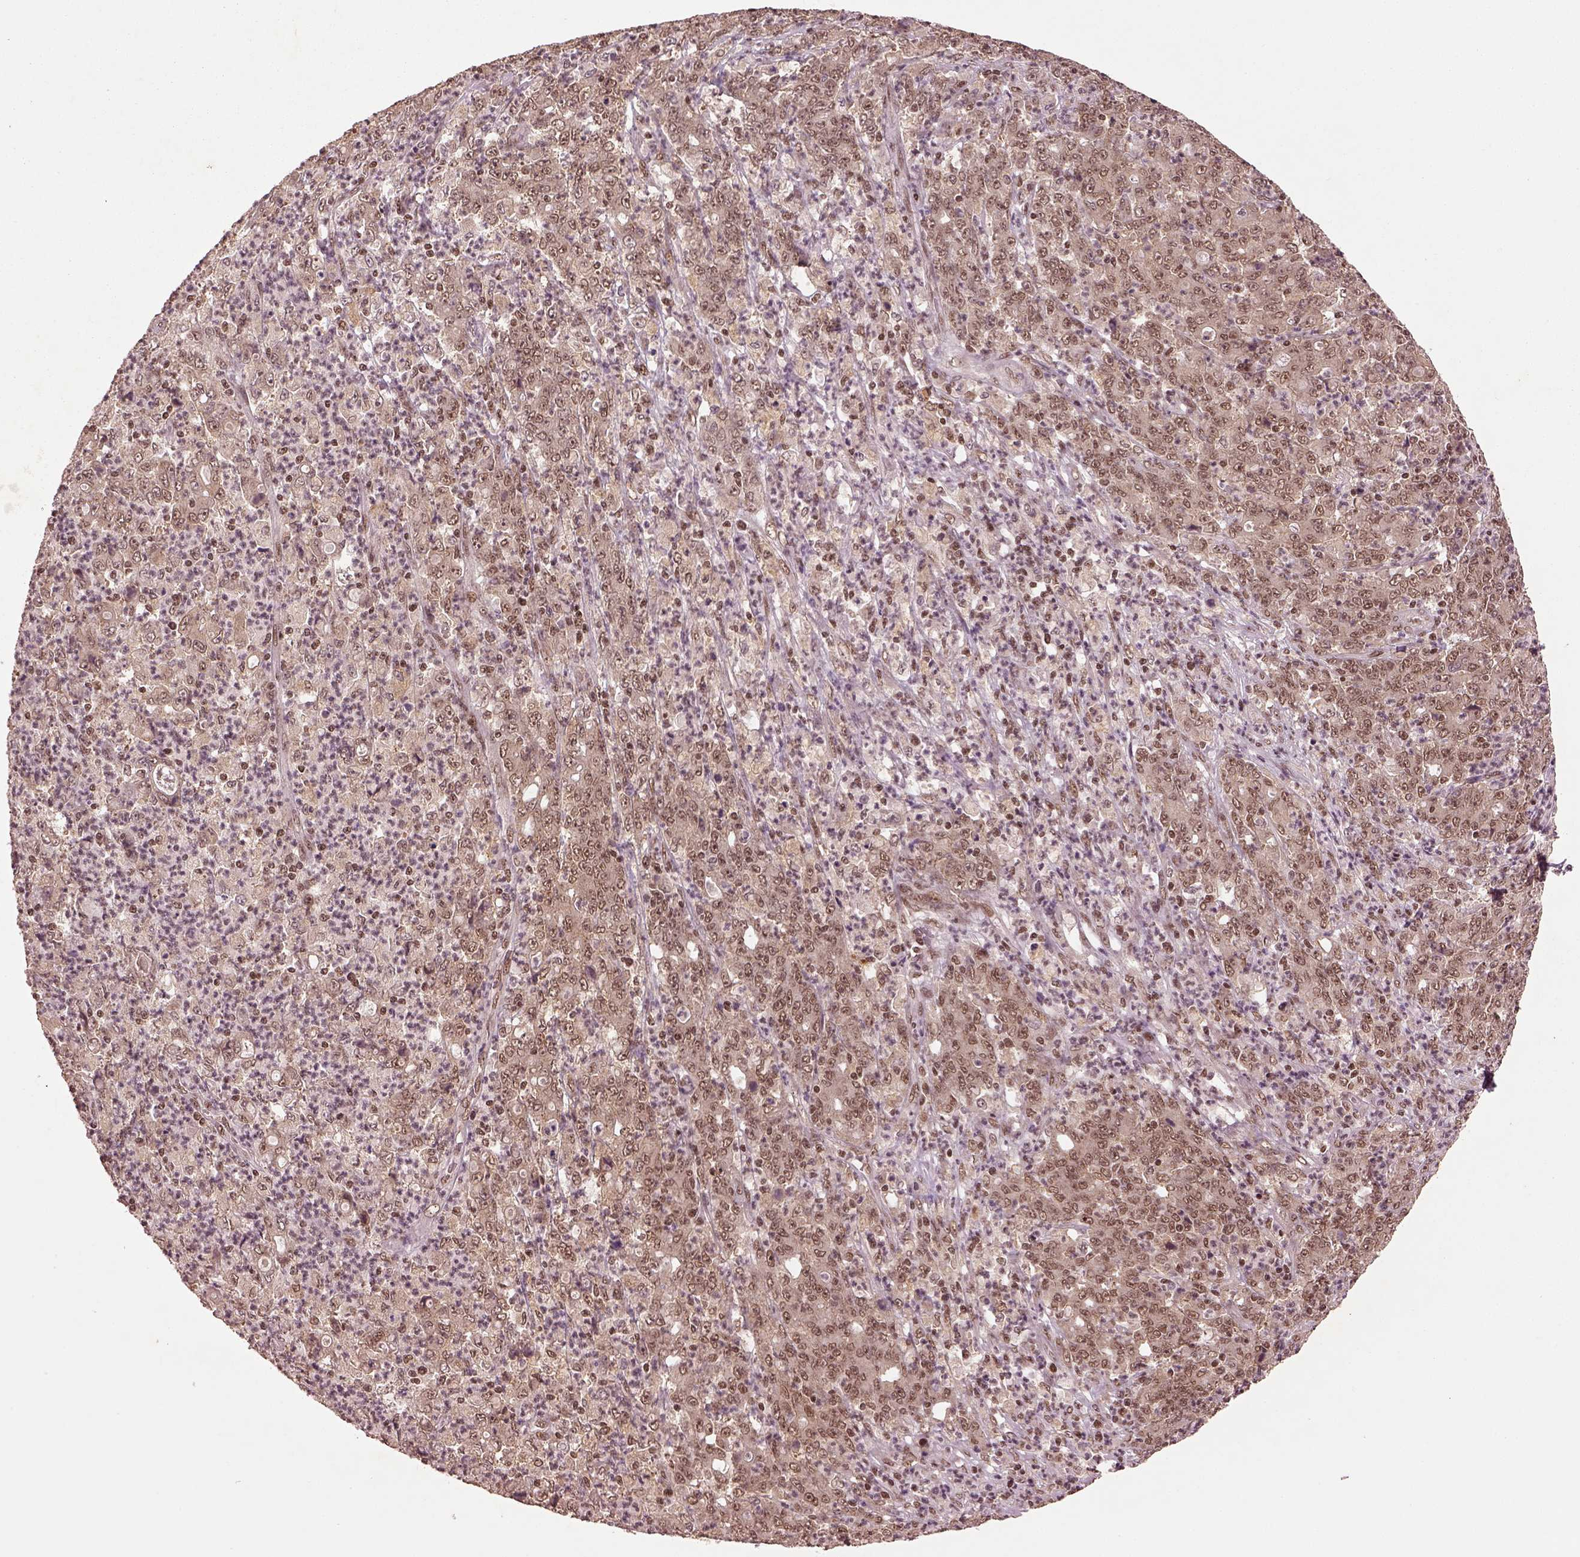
{"staining": {"intensity": "weak", "quantity": ">75%", "location": "nuclear"}, "tissue": "stomach cancer", "cell_type": "Tumor cells", "image_type": "cancer", "snomed": [{"axis": "morphology", "description": "Adenocarcinoma, NOS"}, {"axis": "topography", "description": "Stomach, lower"}], "caption": "This is an image of immunohistochemistry staining of stomach adenocarcinoma, which shows weak staining in the nuclear of tumor cells.", "gene": "BRD9", "patient": {"sex": "female", "age": 71}}